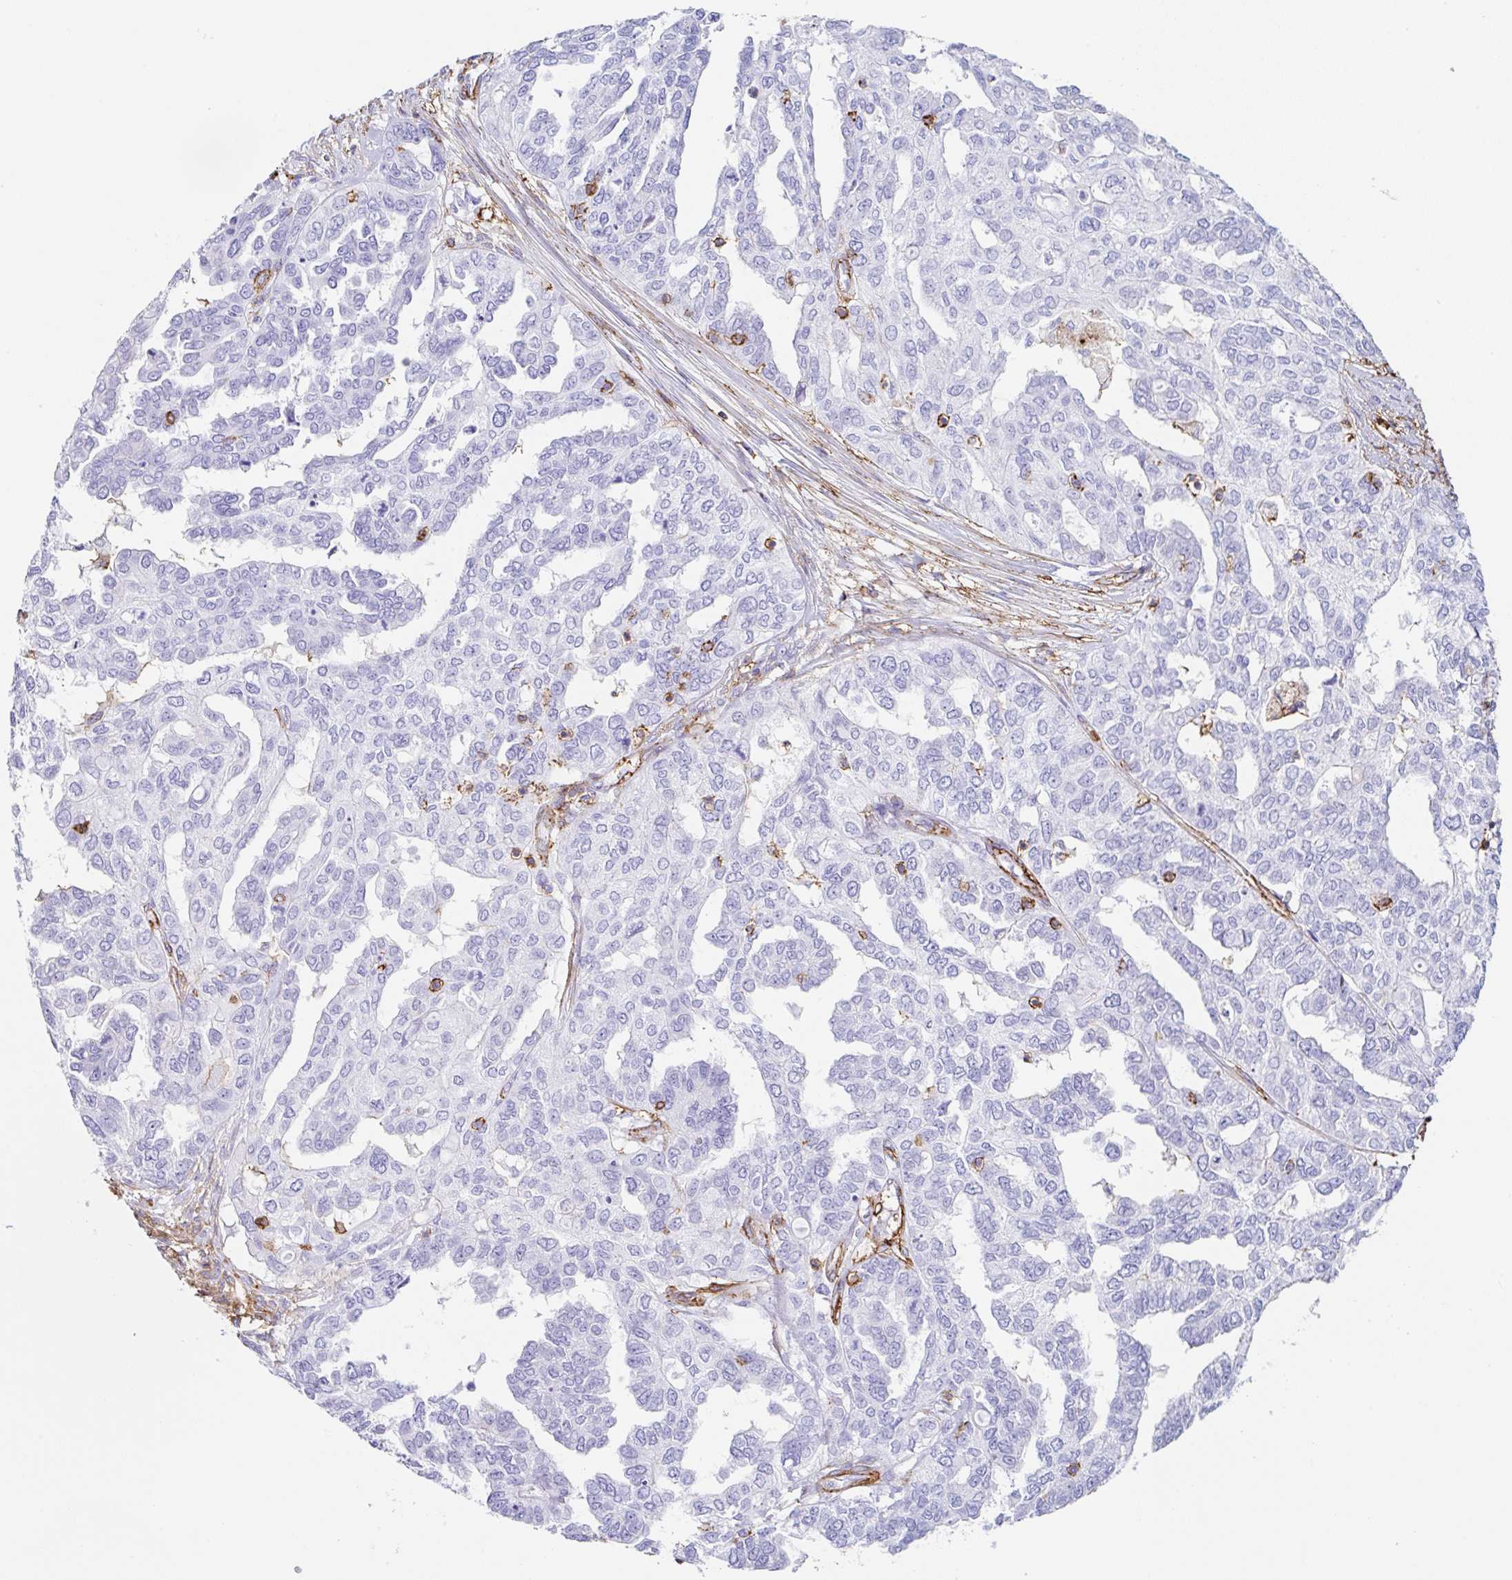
{"staining": {"intensity": "negative", "quantity": "none", "location": "none"}, "tissue": "ovarian cancer", "cell_type": "Tumor cells", "image_type": "cancer", "snomed": [{"axis": "morphology", "description": "Cystadenocarcinoma, serous, NOS"}, {"axis": "topography", "description": "Ovary"}], "caption": "The immunohistochemistry (IHC) photomicrograph has no significant staining in tumor cells of ovarian cancer (serous cystadenocarcinoma) tissue.", "gene": "MTTP", "patient": {"sex": "female", "age": 53}}